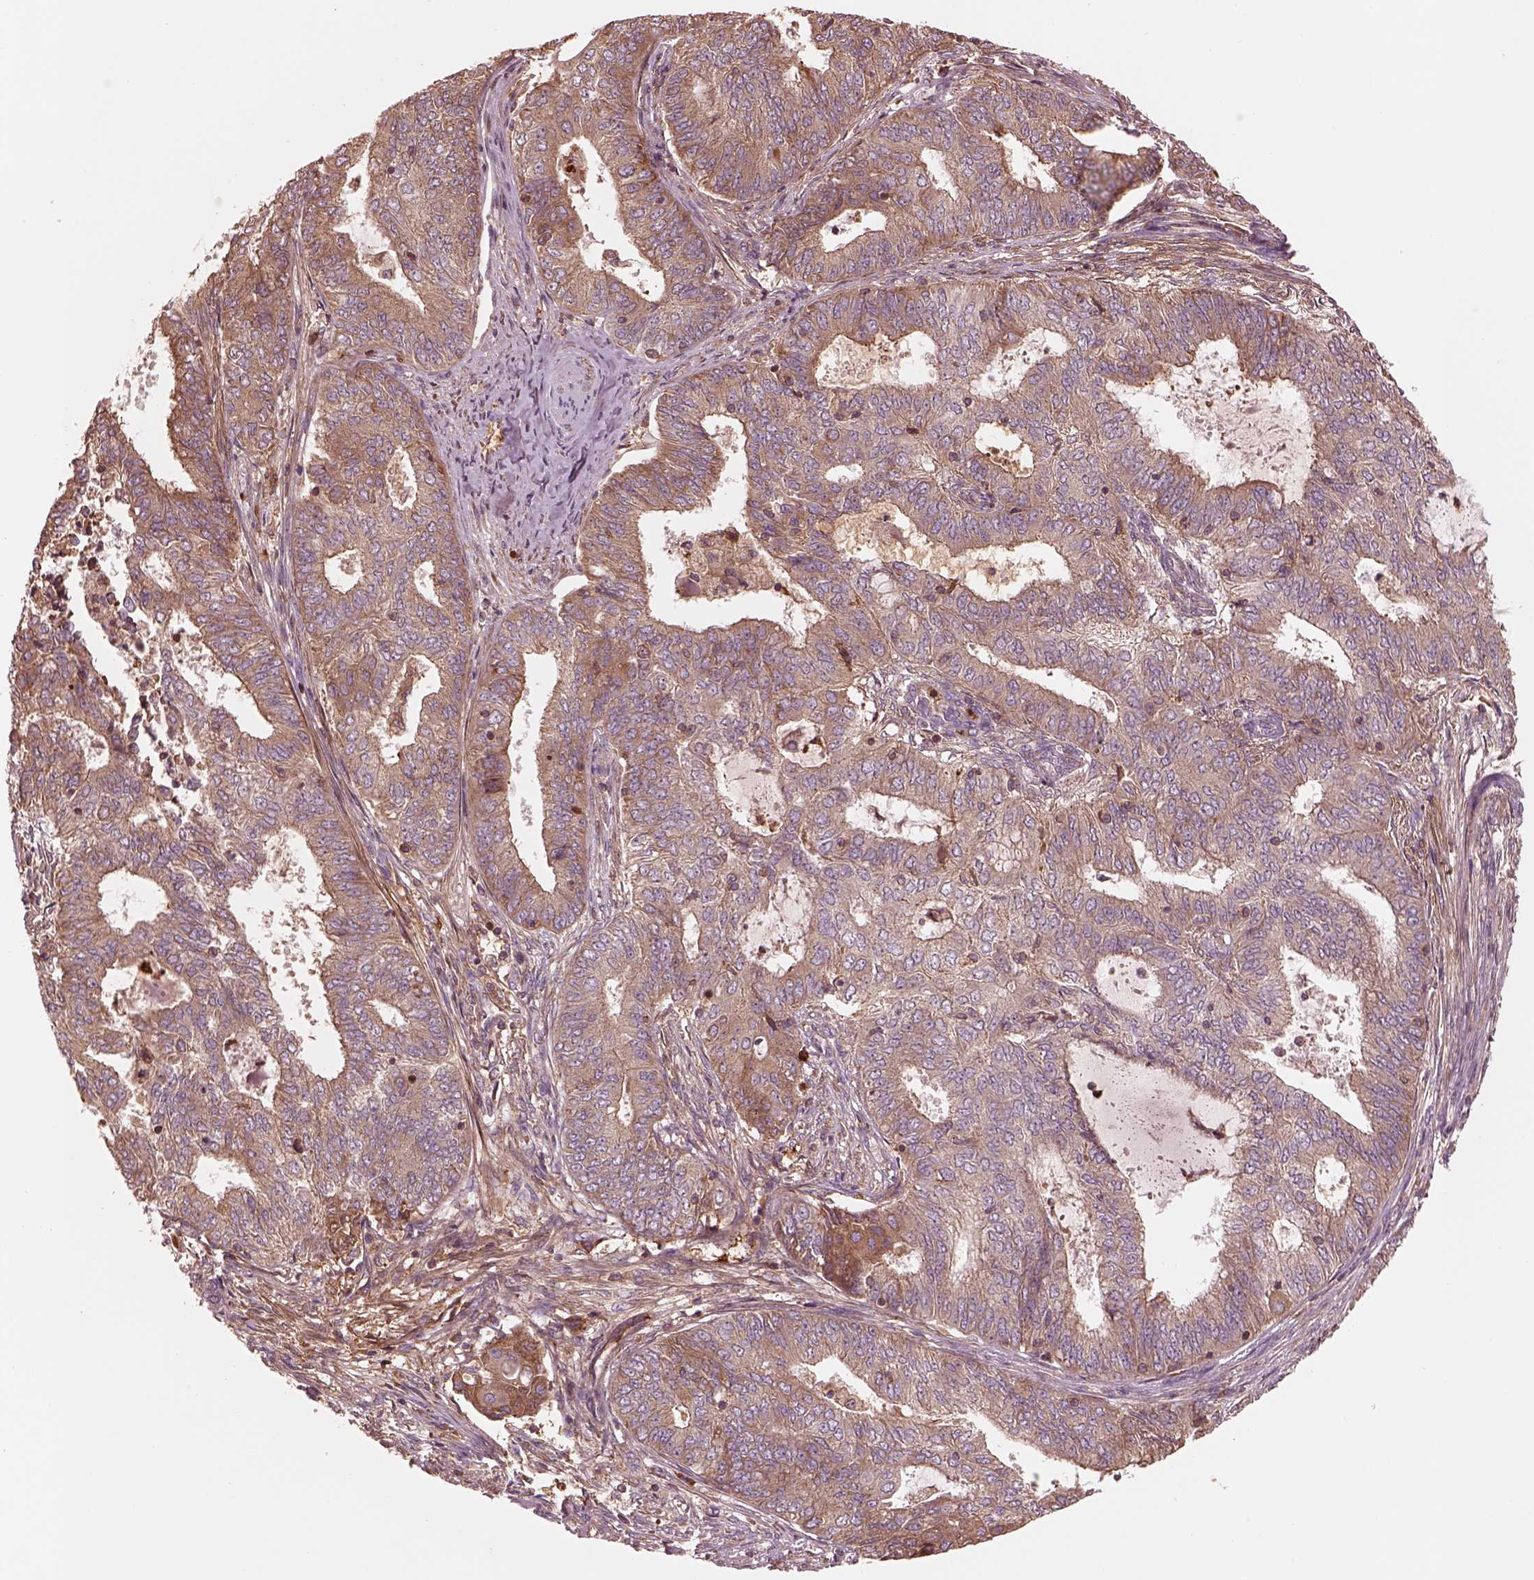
{"staining": {"intensity": "moderate", "quantity": "<25%", "location": "cytoplasmic/membranous"}, "tissue": "endometrial cancer", "cell_type": "Tumor cells", "image_type": "cancer", "snomed": [{"axis": "morphology", "description": "Adenocarcinoma, NOS"}, {"axis": "topography", "description": "Endometrium"}], "caption": "Brown immunohistochemical staining in human endometrial cancer shows moderate cytoplasmic/membranous staining in approximately <25% of tumor cells. (Stains: DAB in brown, nuclei in blue, Microscopy: brightfield microscopy at high magnification).", "gene": "ASCC2", "patient": {"sex": "female", "age": 62}}